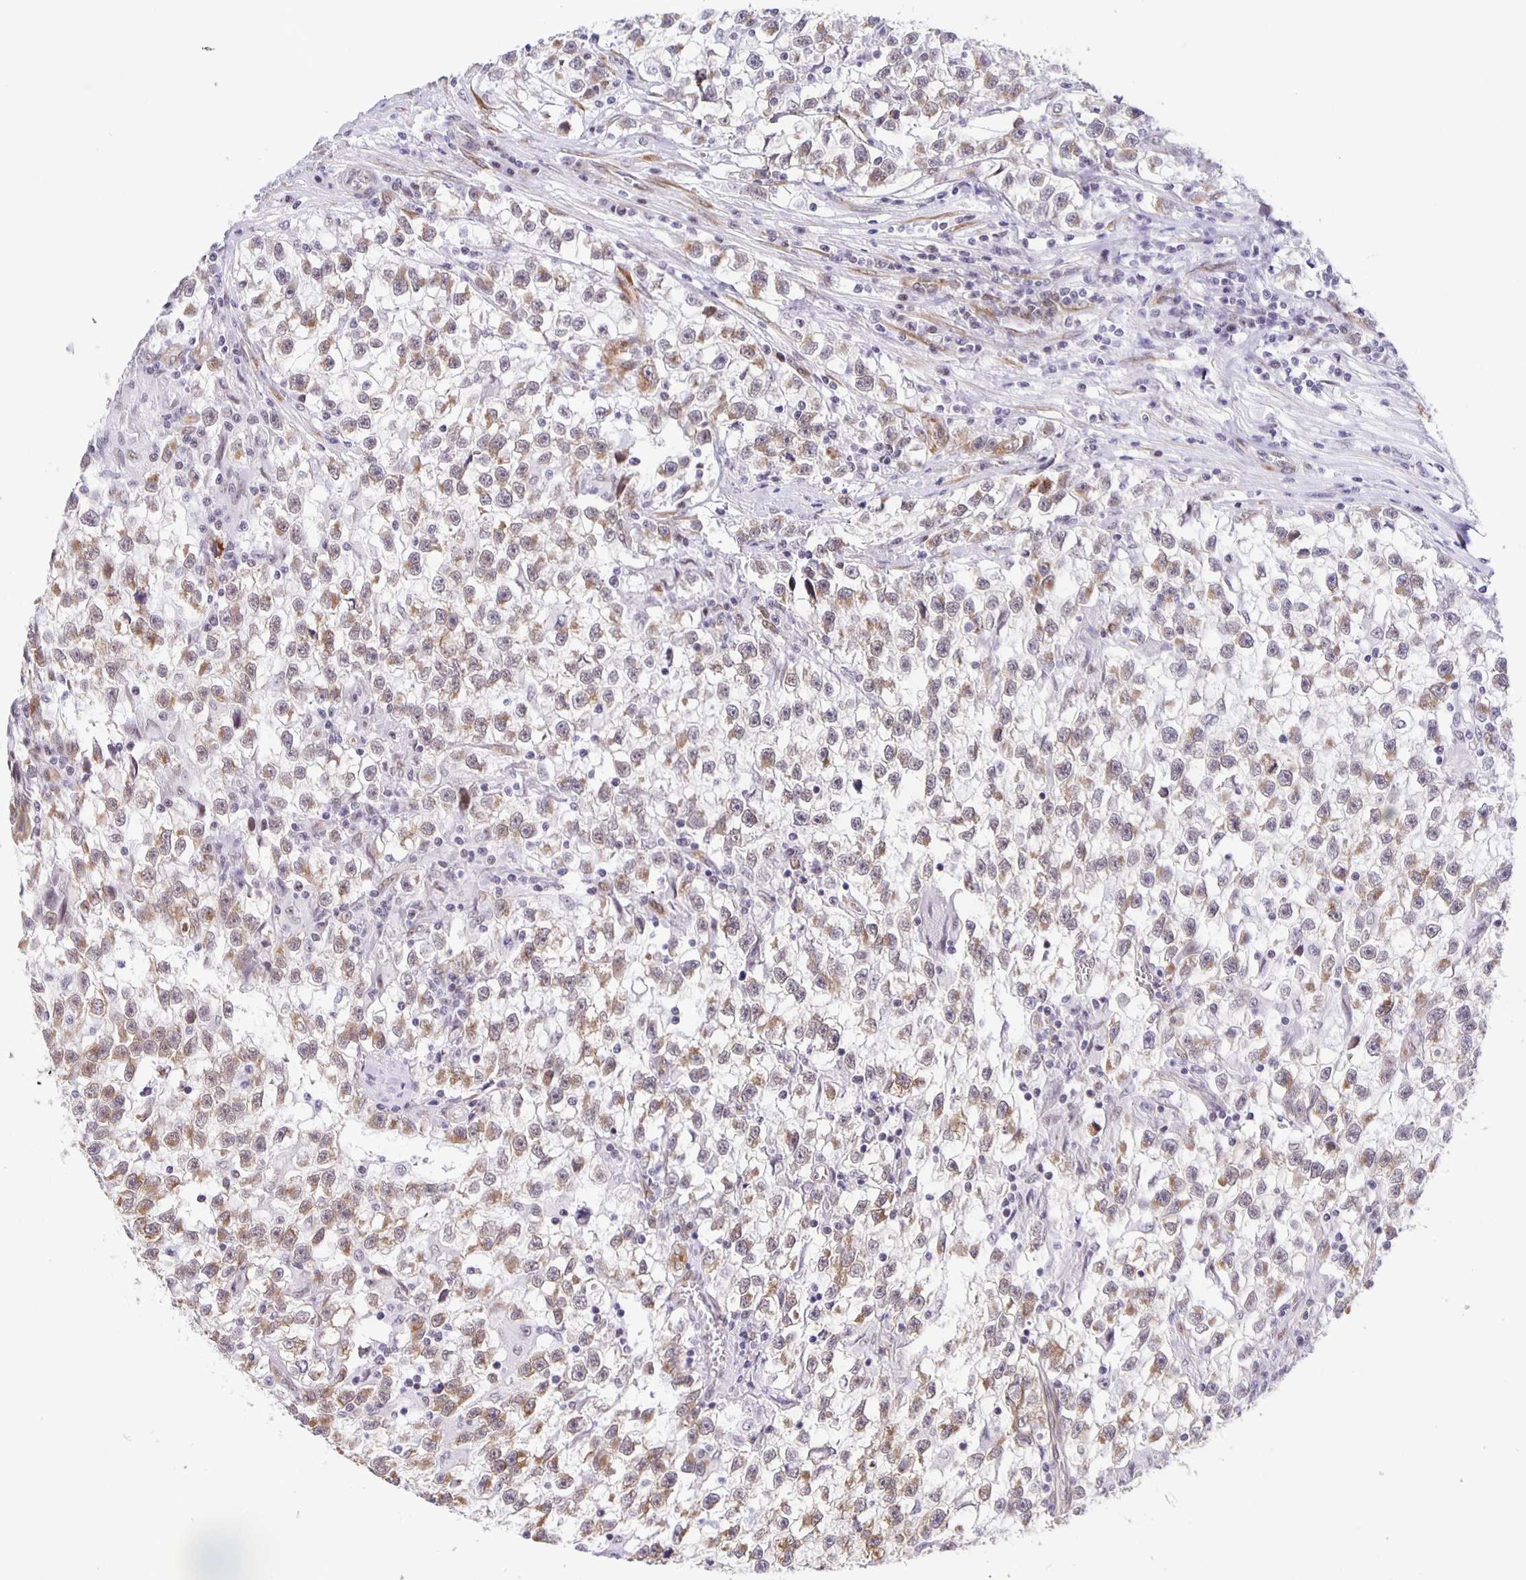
{"staining": {"intensity": "weak", "quantity": ">75%", "location": "cytoplasmic/membranous,nuclear"}, "tissue": "testis cancer", "cell_type": "Tumor cells", "image_type": "cancer", "snomed": [{"axis": "morphology", "description": "Seminoma, NOS"}, {"axis": "topography", "description": "Testis"}], "caption": "This micrograph reveals immunohistochemistry (IHC) staining of human testis cancer, with low weak cytoplasmic/membranous and nuclear expression in about >75% of tumor cells.", "gene": "ZRANB2", "patient": {"sex": "male", "age": 31}}